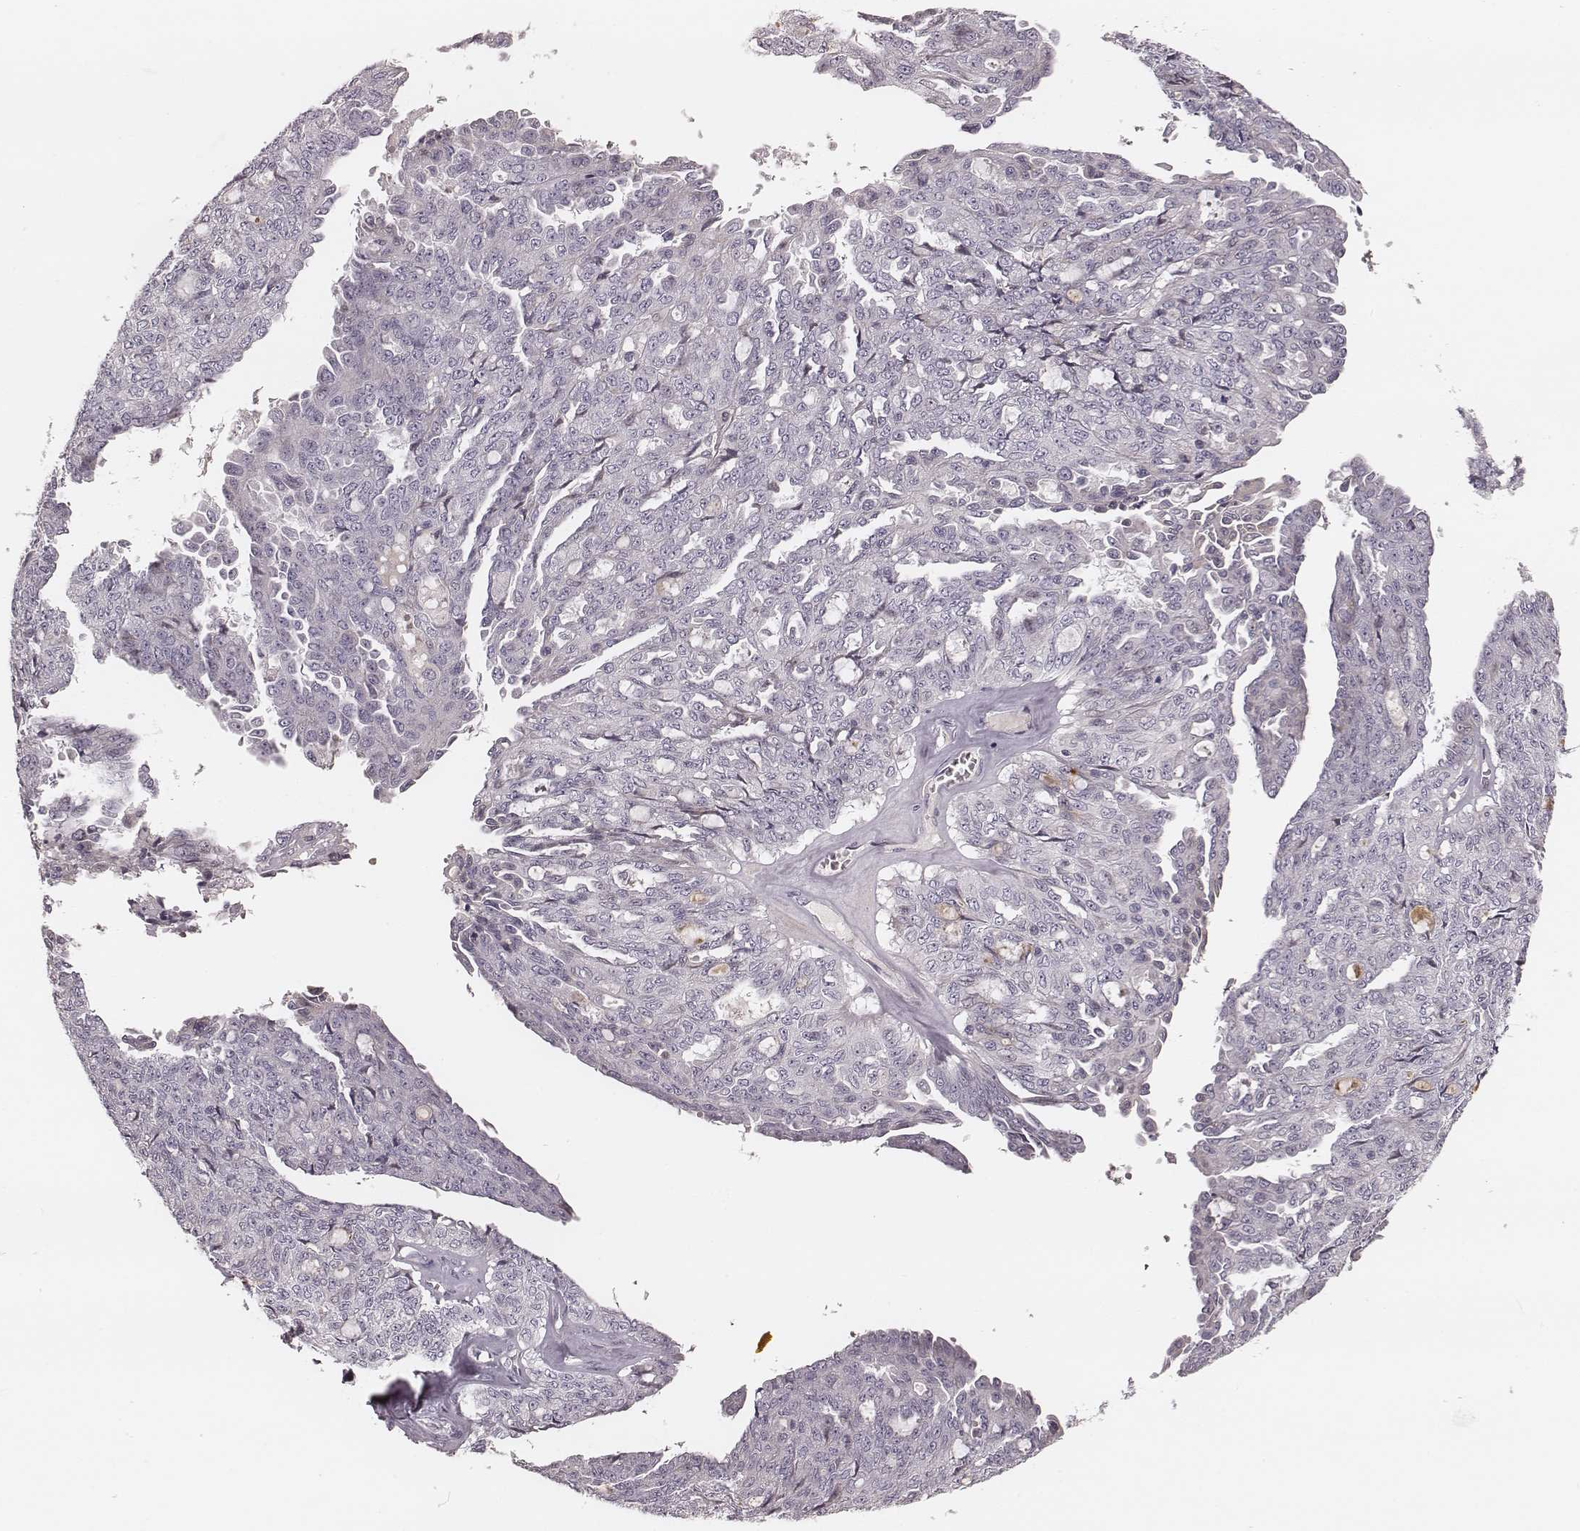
{"staining": {"intensity": "negative", "quantity": "none", "location": "none"}, "tissue": "ovarian cancer", "cell_type": "Tumor cells", "image_type": "cancer", "snomed": [{"axis": "morphology", "description": "Cystadenocarcinoma, serous, NOS"}, {"axis": "topography", "description": "Ovary"}], "caption": "High magnification brightfield microscopy of ovarian cancer (serous cystadenocarcinoma) stained with DAB (3,3'-diaminobenzidine) (brown) and counterstained with hematoxylin (blue): tumor cells show no significant staining.", "gene": "S100Z", "patient": {"sex": "female", "age": 71}}